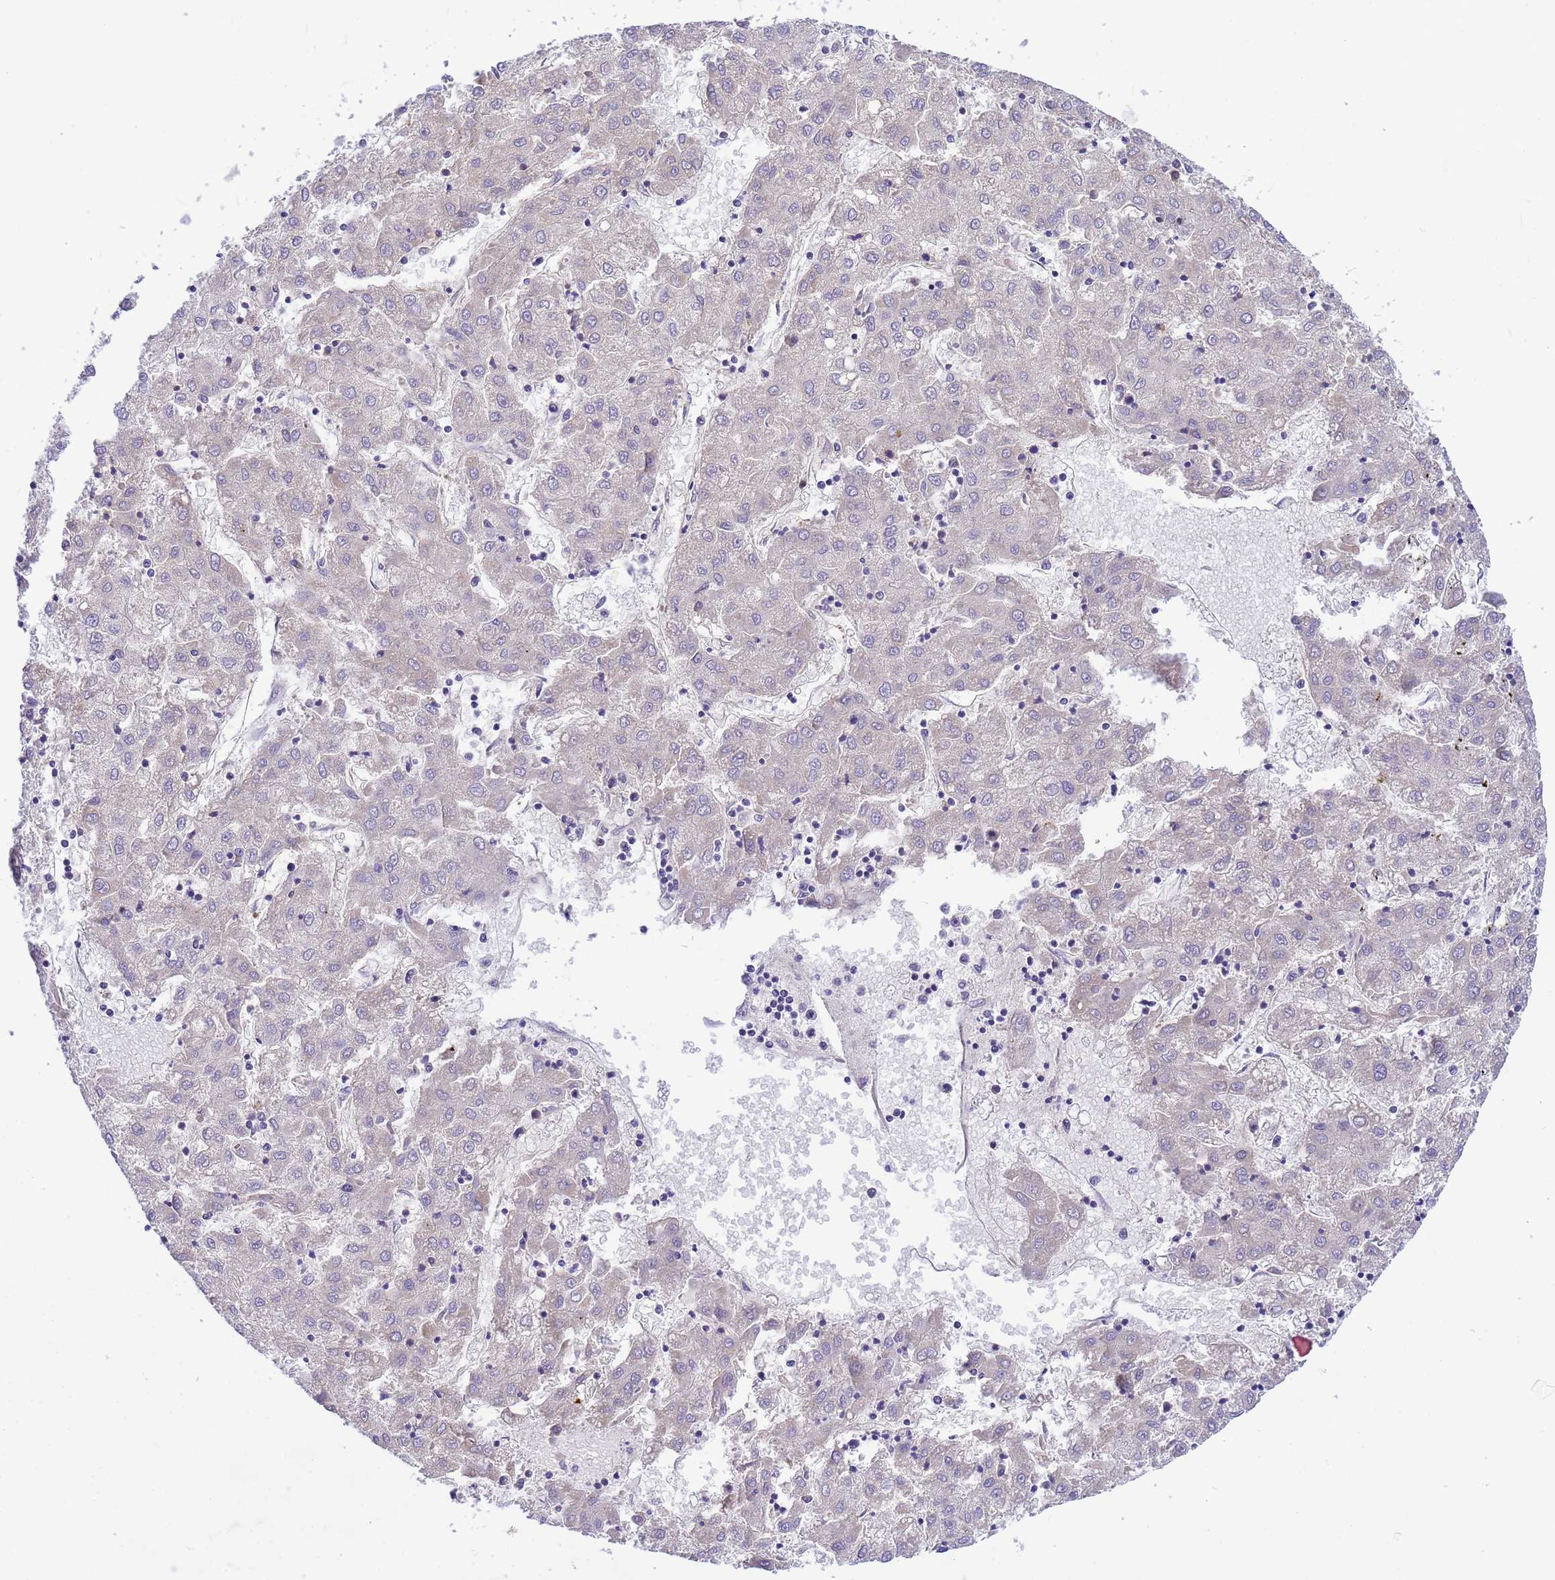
{"staining": {"intensity": "negative", "quantity": "none", "location": "none"}, "tissue": "liver cancer", "cell_type": "Tumor cells", "image_type": "cancer", "snomed": [{"axis": "morphology", "description": "Carcinoma, Hepatocellular, NOS"}, {"axis": "topography", "description": "Liver"}], "caption": "A high-resolution micrograph shows IHC staining of hepatocellular carcinoma (liver), which shows no significant expression in tumor cells.", "gene": "TUBB1", "patient": {"sex": "male", "age": 72}}